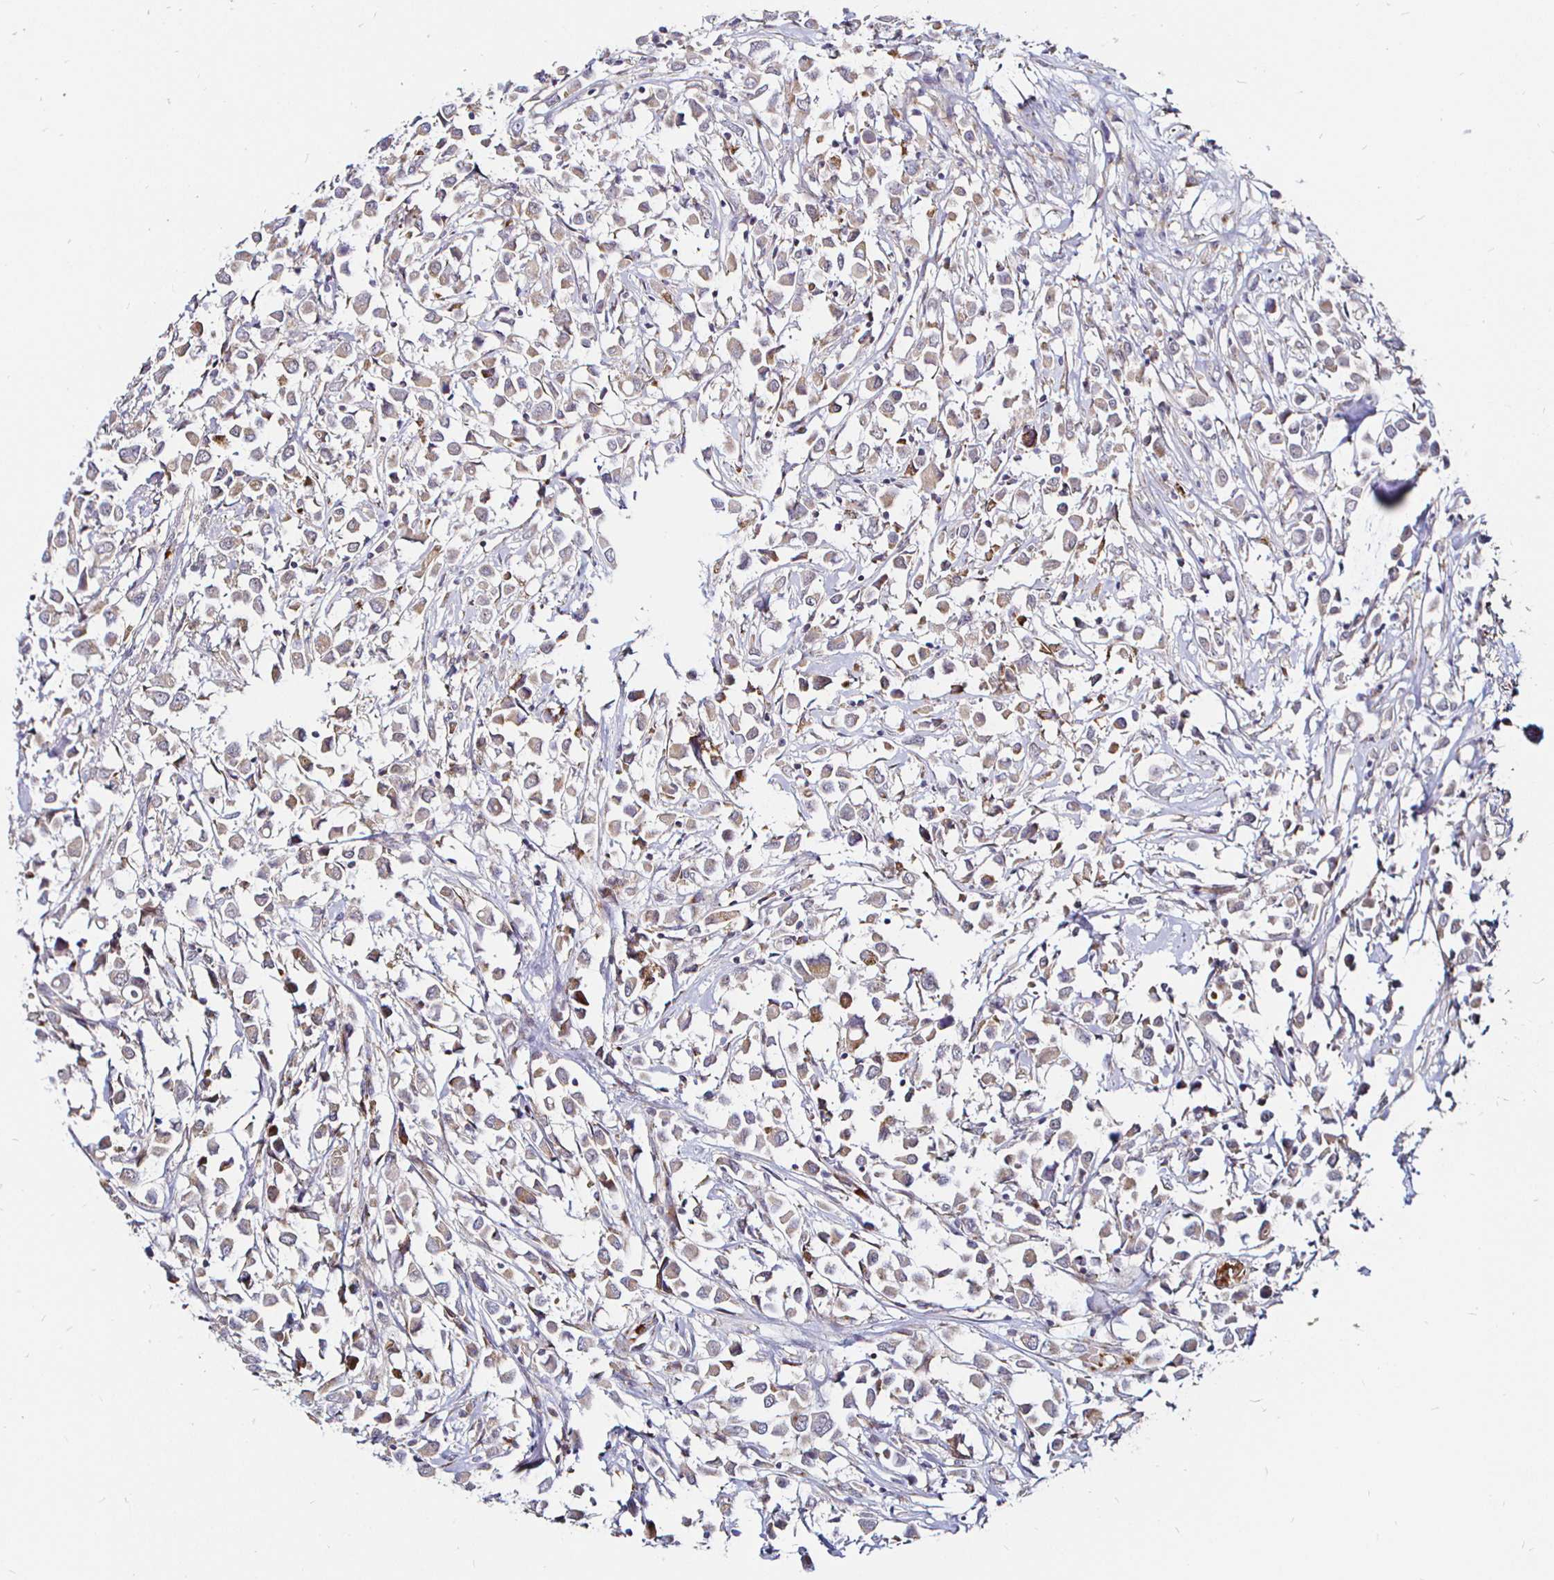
{"staining": {"intensity": "weak", "quantity": ">75%", "location": "cytoplasmic/membranous"}, "tissue": "breast cancer", "cell_type": "Tumor cells", "image_type": "cancer", "snomed": [{"axis": "morphology", "description": "Duct carcinoma"}, {"axis": "topography", "description": "Breast"}], "caption": "Tumor cells show weak cytoplasmic/membranous staining in approximately >75% of cells in breast cancer (infiltrating ductal carcinoma). Nuclei are stained in blue.", "gene": "ATG3", "patient": {"sex": "female", "age": 61}}